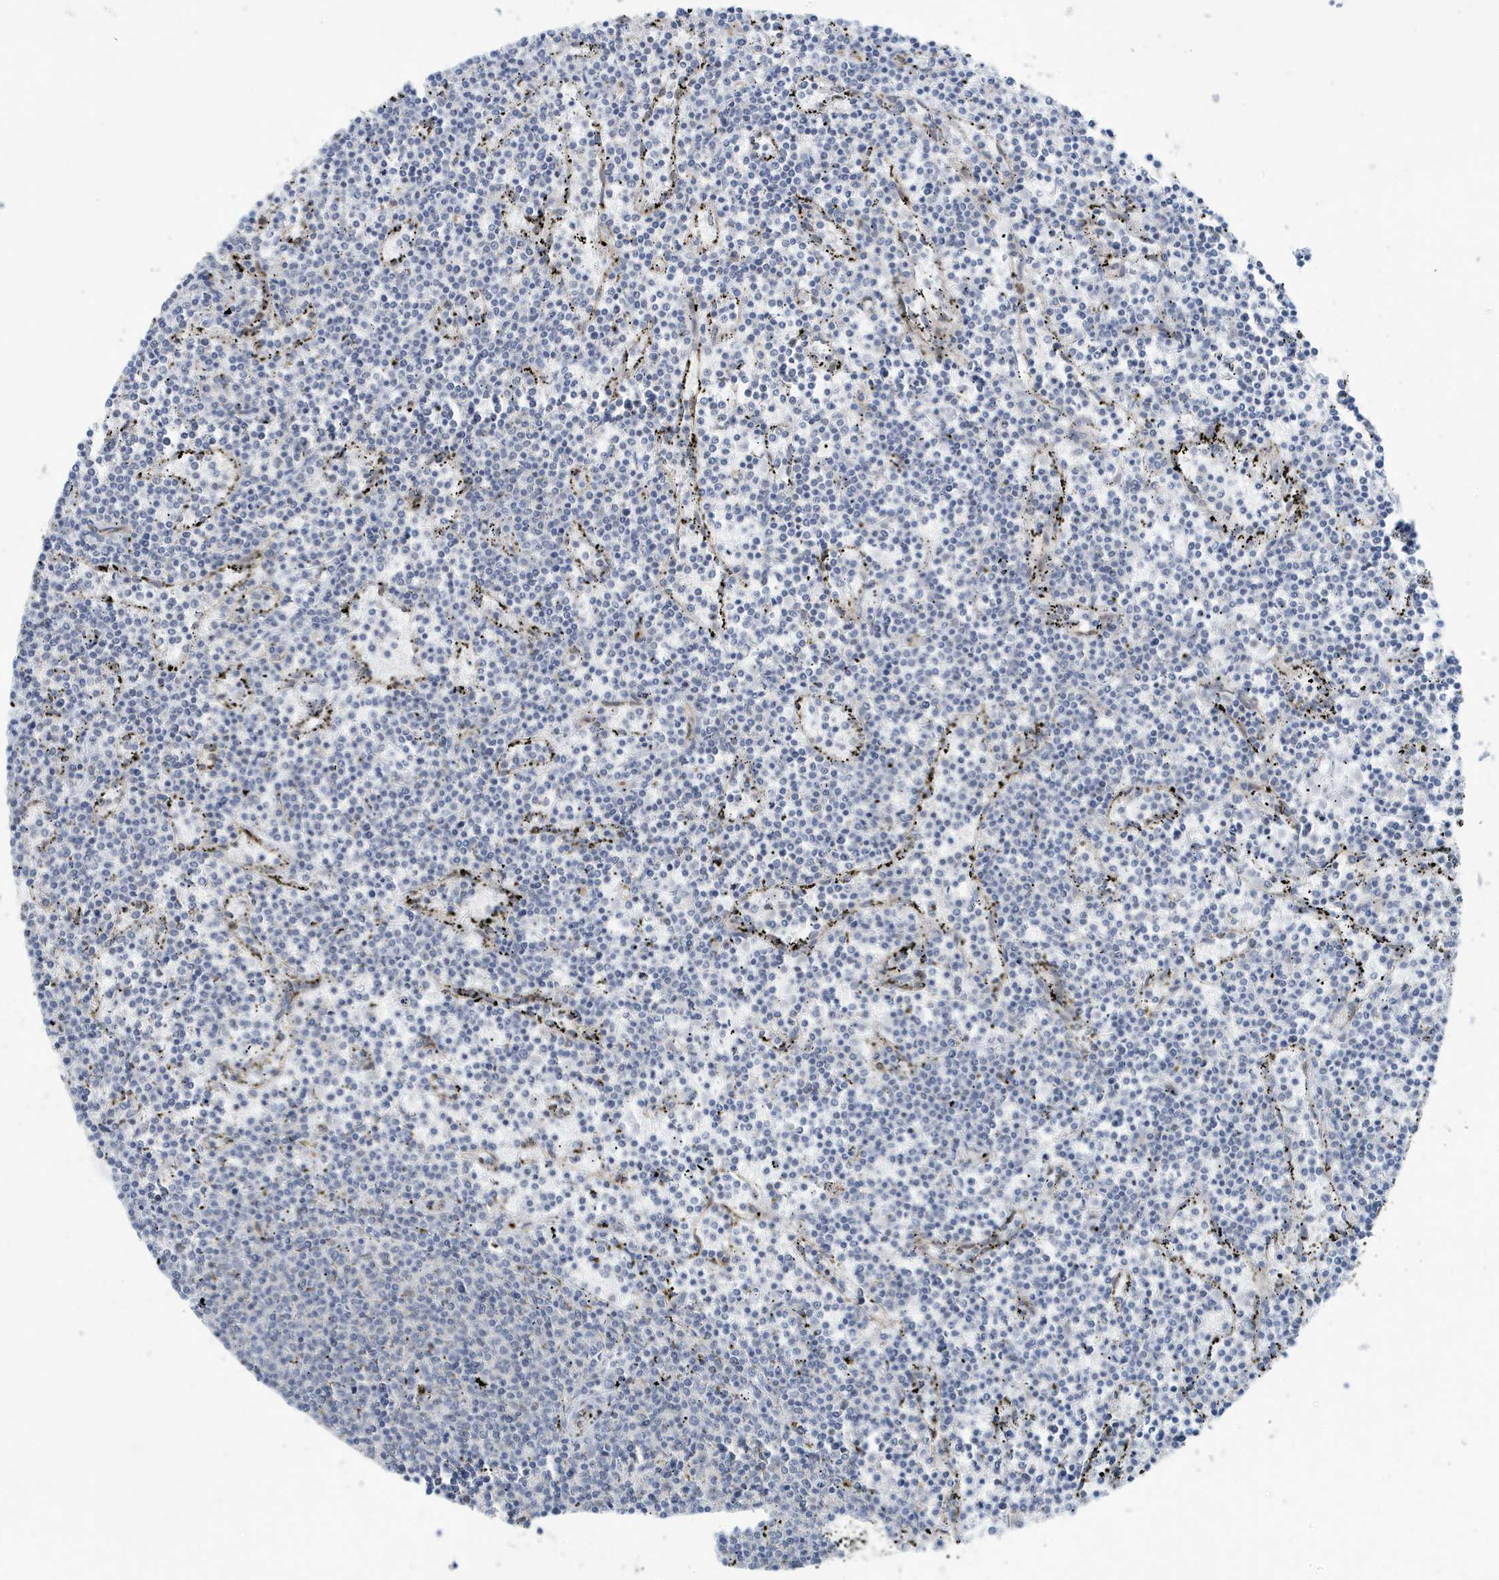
{"staining": {"intensity": "negative", "quantity": "none", "location": "none"}, "tissue": "lymphoma", "cell_type": "Tumor cells", "image_type": "cancer", "snomed": [{"axis": "morphology", "description": "Malignant lymphoma, non-Hodgkin's type, Low grade"}, {"axis": "topography", "description": "Spleen"}], "caption": "DAB (3,3'-diaminobenzidine) immunohistochemical staining of low-grade malignant lymphoma, non-Hodgkin's type demonstrates no significant expression in tumor cells.", "gene": "CHCHD4", "patient": {"sex": "female", "age": 50}}